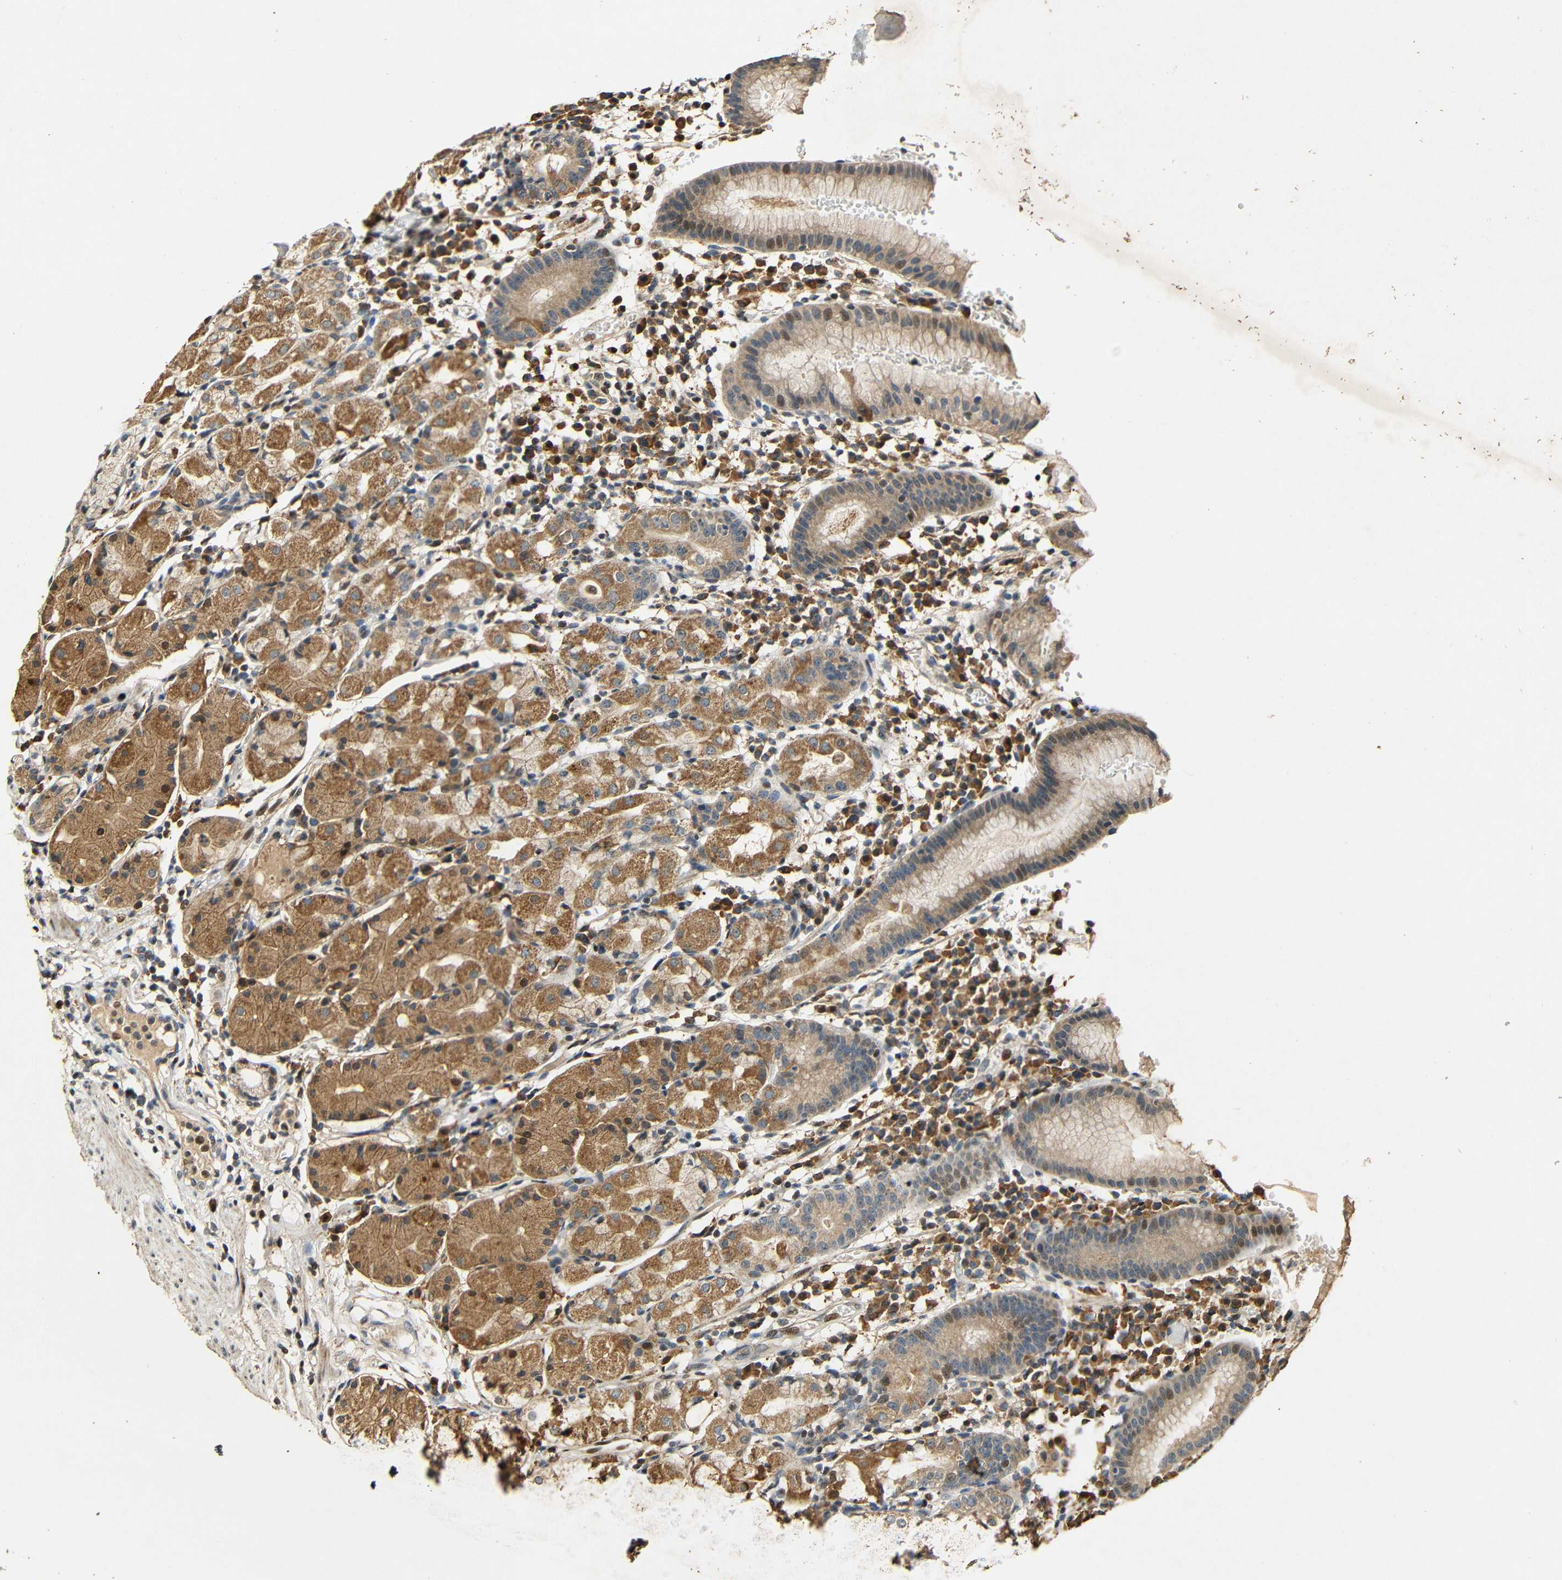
{"staining": {"intensity": "strong", "quantity": "25%-75%", "location": "cytoplasmic/membranous"}, "tissue": "stomach", "cell_type": "Glandular cells", "image_type": "normal", "snomed": [{"axis": "morphology", "description": "Normal tissue, NOS"}, {"axis": "topography", "description": "Stomach"}, {"axis": "topography", "description": "Stomach, lower"}], "caption": "About 25%-75% of glandular cells in unremarkable human stomach reveal strong cytoplasmic/membranous protein expression as visualized by brown immunohistochemical staining.", "gene": "KAZALD1", "patient": {"sex": "female", "age": 75}}